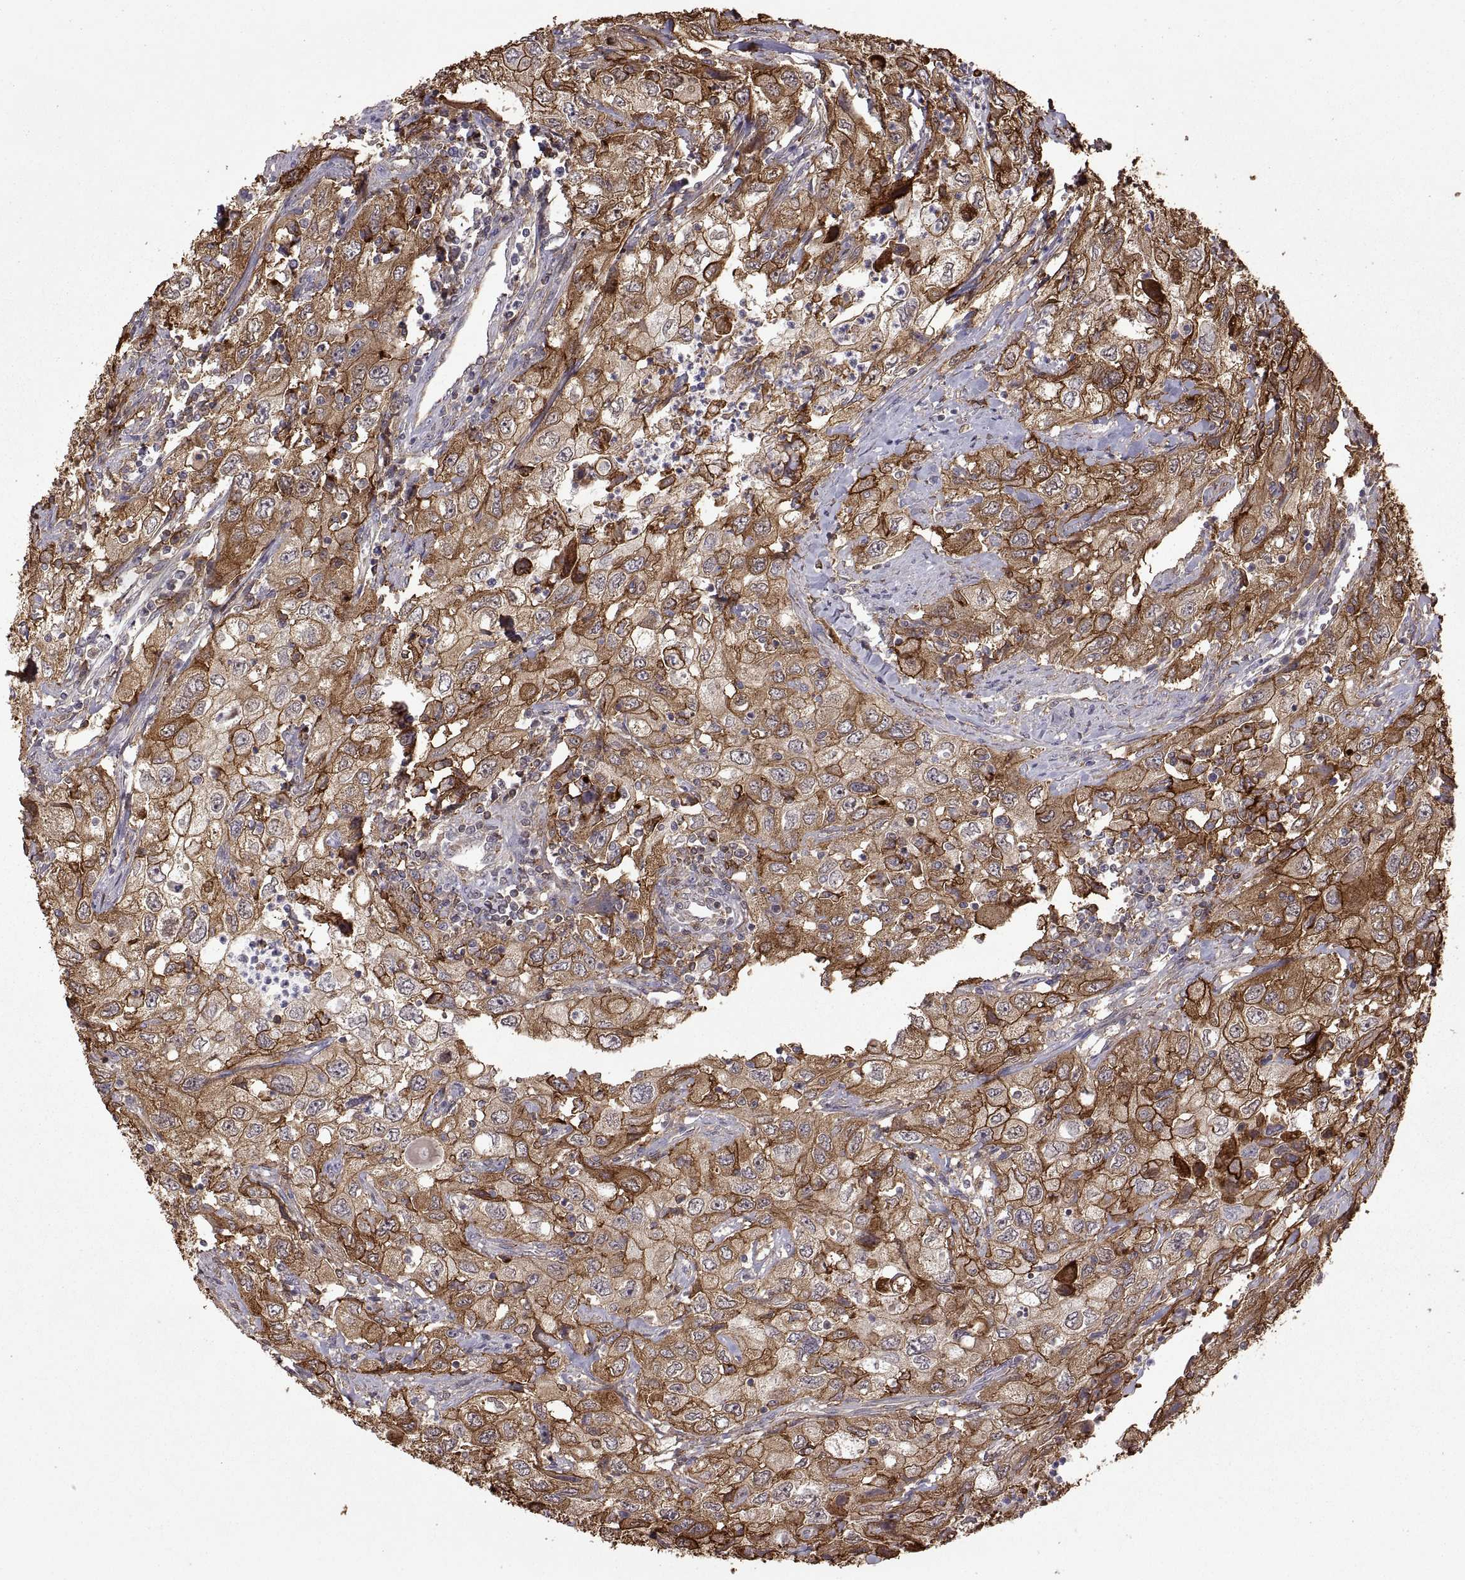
{"staining": {"intensity": "moderate", "quantity": ">75%", "location": "cytoplasmic/membranous"}, "tissue": "urothelial cancer", "cell_type": "Tumor cells", "image_type": "cancer", "snomed": [{"axis": "morphology", "description": "Urothelial carcinoma, High grade"}, {"axis": "topography", "description": "Urinary bladder"}], "caption": "Urothelial cancer stained with a protein marker demonstrates moderate staining in tumor cells.", "gene": "S100A10", "patient": {"sex": "male", "age": 76}}